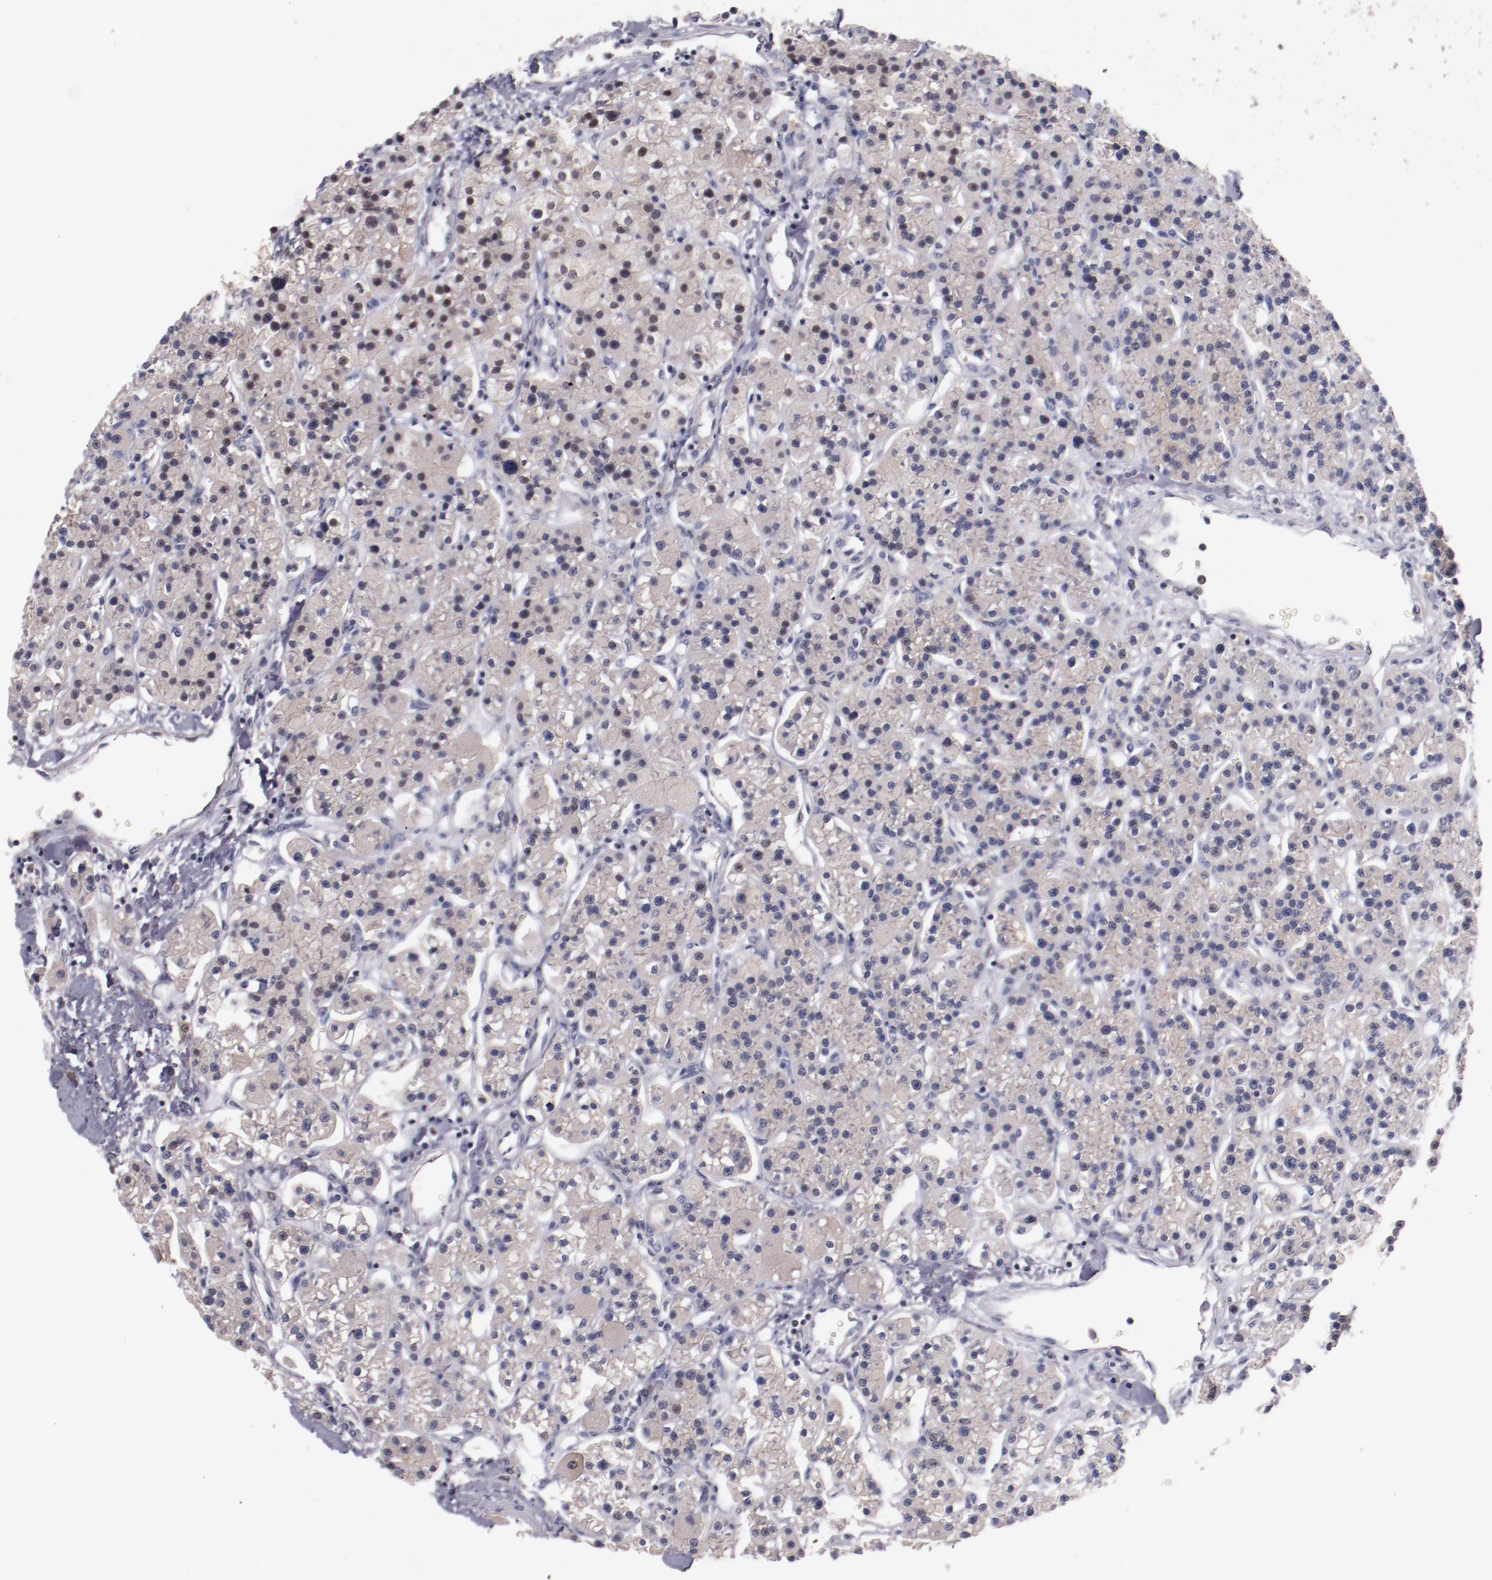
{"staining": {"intensity": "weak", "quantity": ">75%", "location": "cytoplasmic/membranous"}, "tissue": "parathyroid gland", "cell_type": "Glandular cells", "image_type": "normal", "snomed": [{"axis": "morphology", "description": "Normal tissue, NOS"}, {"axis": "topography", "description": "Parathyroid gland"}], "caption": "Protein positivity by immunohistochemistry reveals weak cytoplasmic/membranous staining in about >75% of glandular cells in unremarkable parathyroid gland.", "gene": "SYP", "patient": {"sex": "female", "age": 58}}